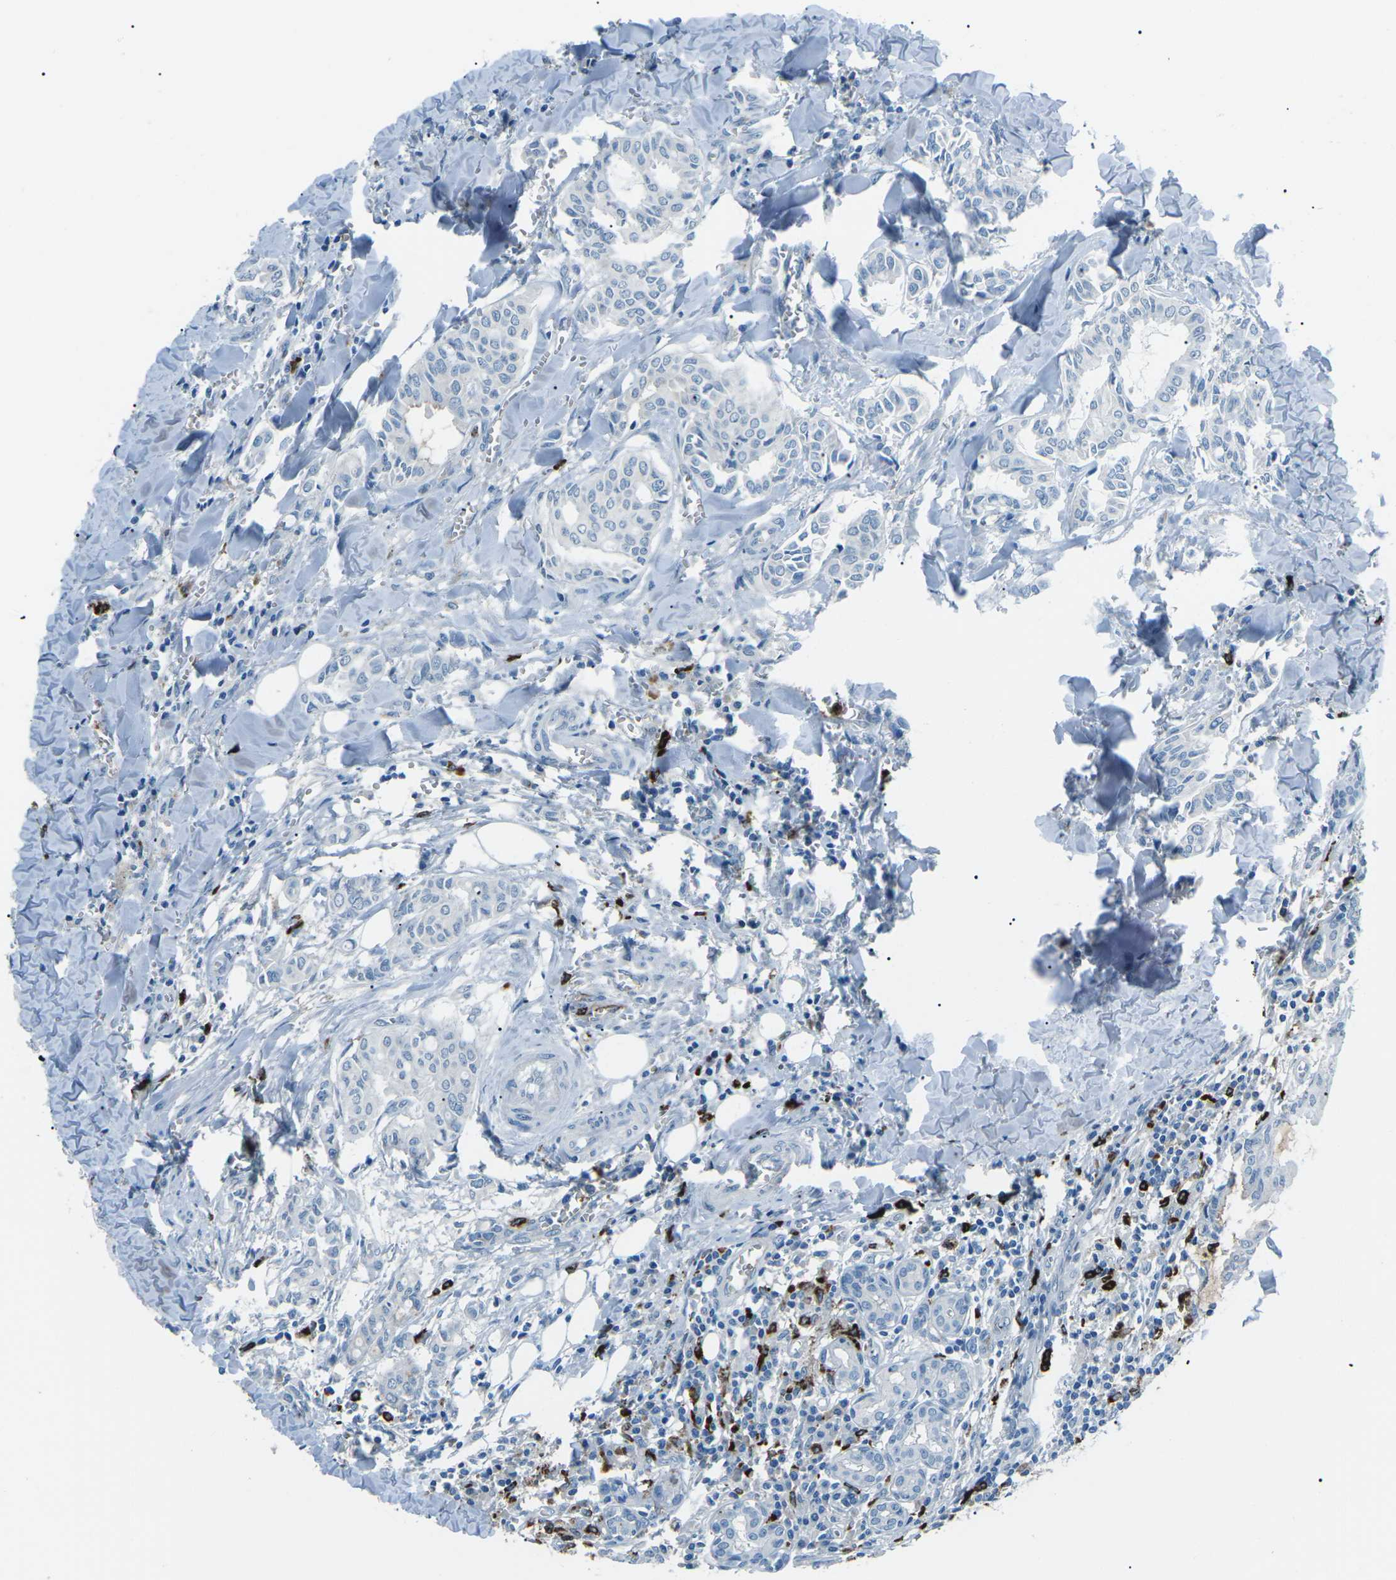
{"staining": {"intensity": "negative", "quantity": "none", "location": "none"}, "tissue": "head and neck cancer", "cell_type": "Tumor cells", "image_type": "cancer", "snomed": [{"axis": "morphology", "description": "Adenocarcinoma, NOS"}, {"axis": "topography", "description": "Salivary gland"}, {"axis": "topography", "description": "Head-Neck"}], "caption": "Immunohistochemistry (IHC) photomicrograph of human adenocarcinoma (head and neck) stained for a protein (brown), which demonstrates no staining in tumor cells. (Immunohistochemistry, brightfield microscopy, high magnification).", "gene": "FCN1", "patient": {"sex": "female", "age": 59}}